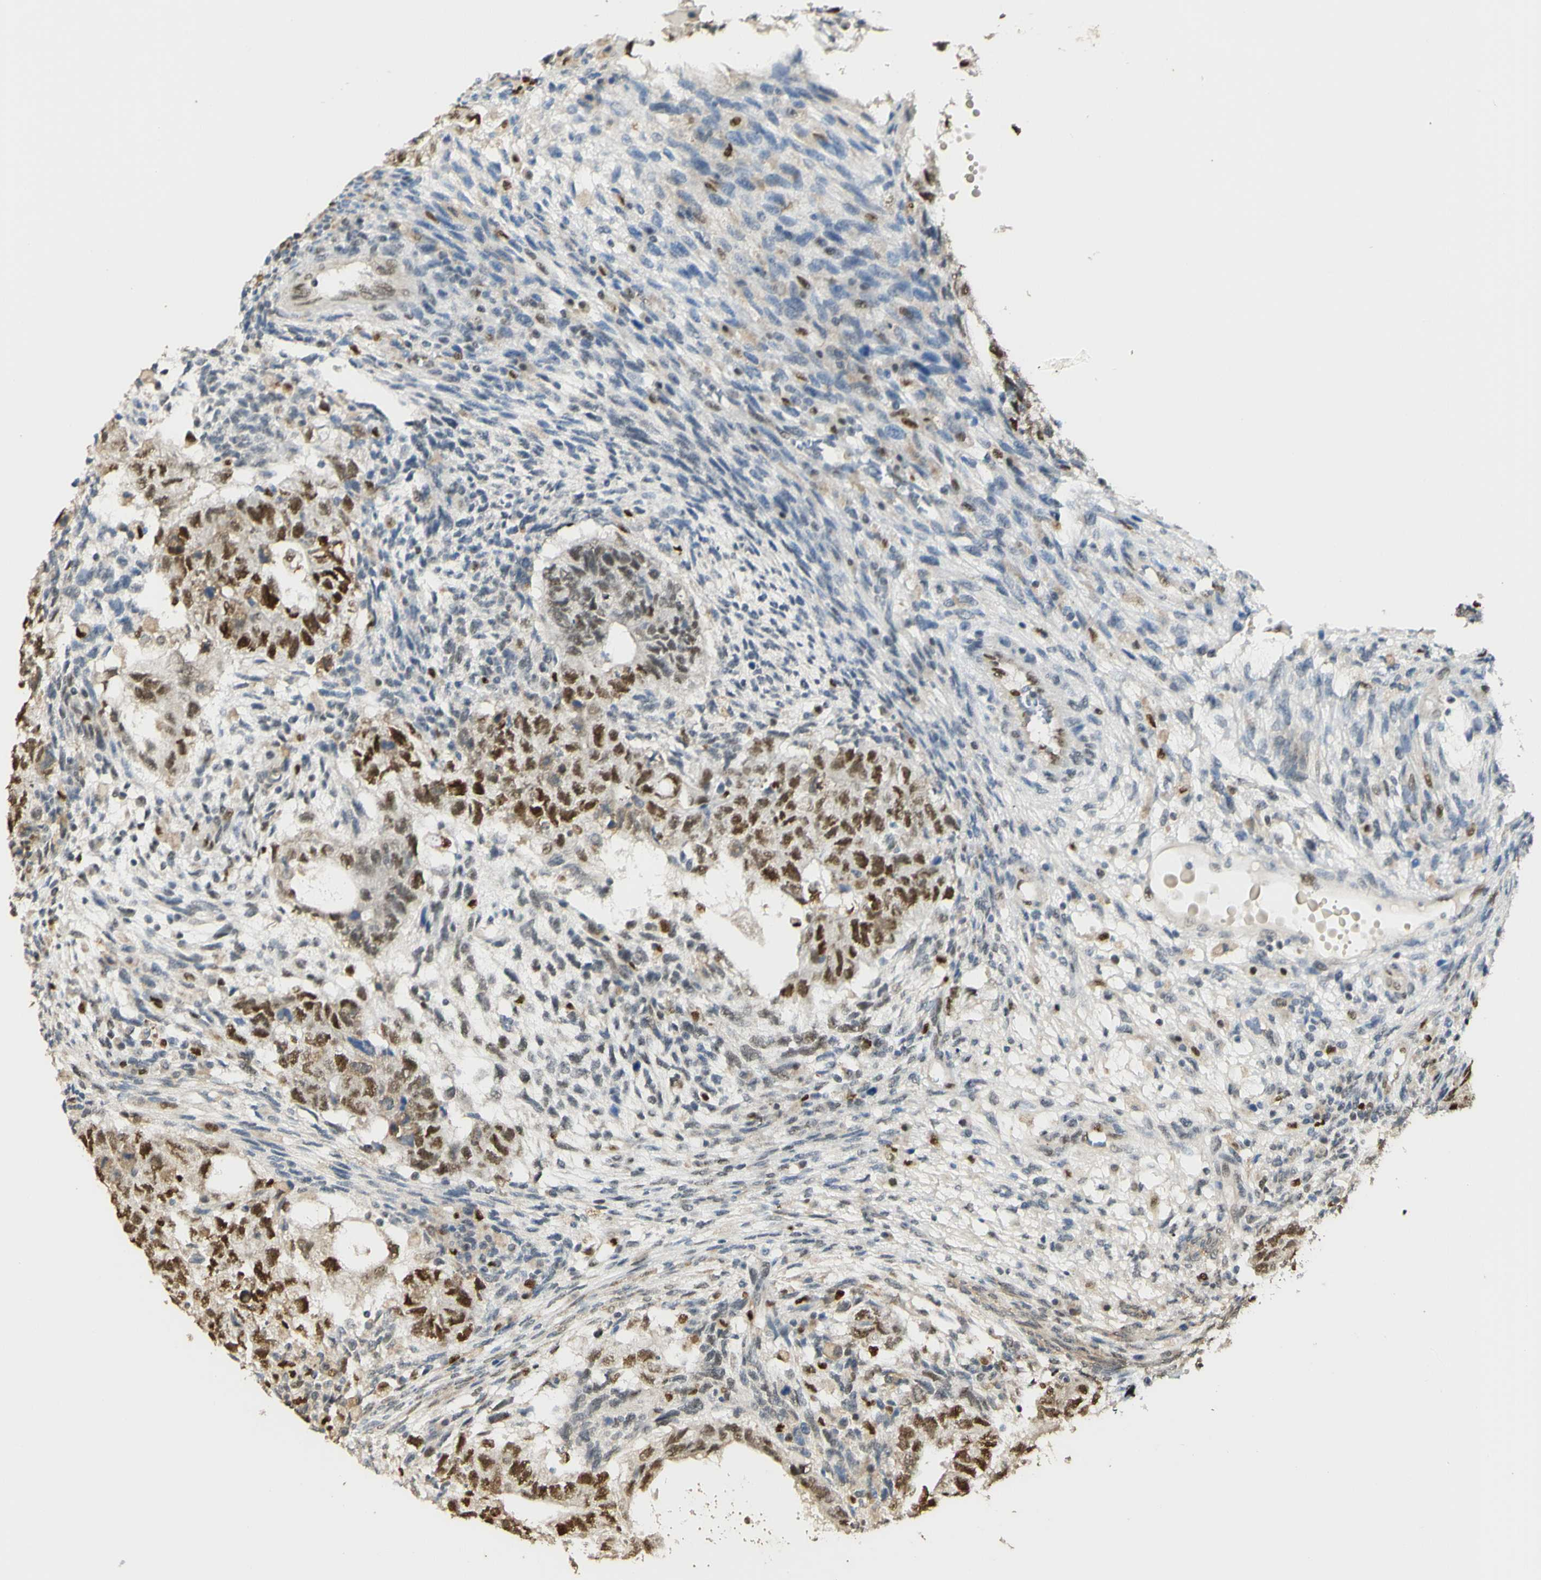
{"staining": {"intensity": "strong", "quantity": "25%-75%", "location": "nuclear"}, "tissue": "testis cancer", "cell_type": "Tumor cells", "image_type": "cancer", "snomed": [{"axis": "morphology", "description": "Normal tissue, NOS"}, {"axis": "morphology", "description": "Carcinoma, Embryonal, NOS"}, {"axis": "topography", "description": "Testis"}], "caption": "Immunohistochemical staining of human testis embryonal carcinoma displays high levels of strong nuclear protein expression in approximately 25%-75% of tumor cells.", "gene": "MAP3K4", "patient": {"sex": "male", "age": 36}}